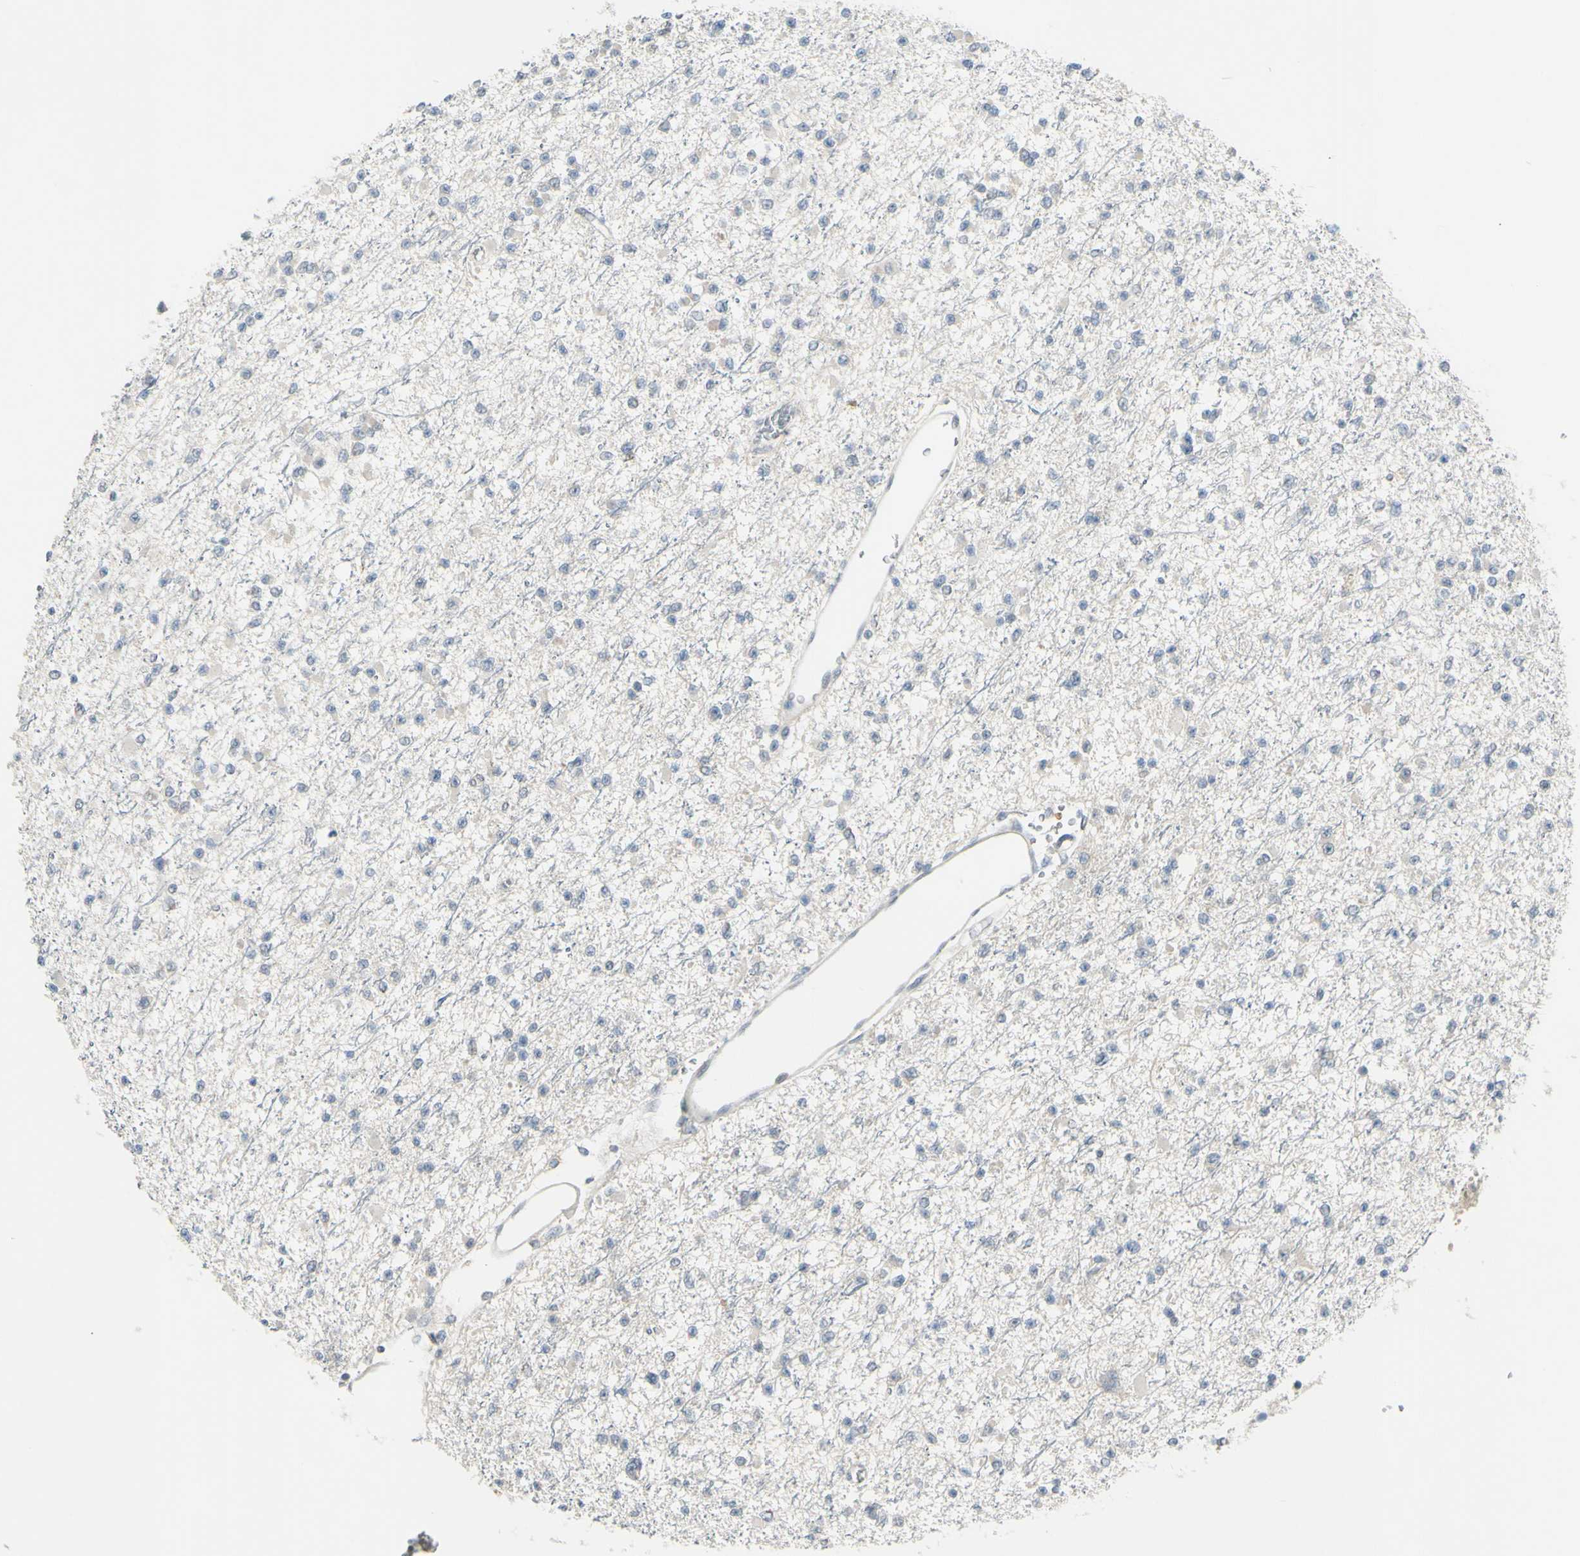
{"staining": {"intensity": "negative", "quantity": "none", "location": "none"}, "tissue": "glioma", "cell_type": "Tumor cells", "image_type": "cancer", "snomed": [{"axis": "morphology", "description": "Glioma, malignant, Low grade"}, {"axis": "topography", "description": "Brain"}], "caption": "Immunohistochemistry photomicrograph of human malignant low-grade glioma stained for a protein (brown), which reveals no positivity in tumor cells.", "gene": "ETNK1", "patient": {"sex": "female", "age": 22}}